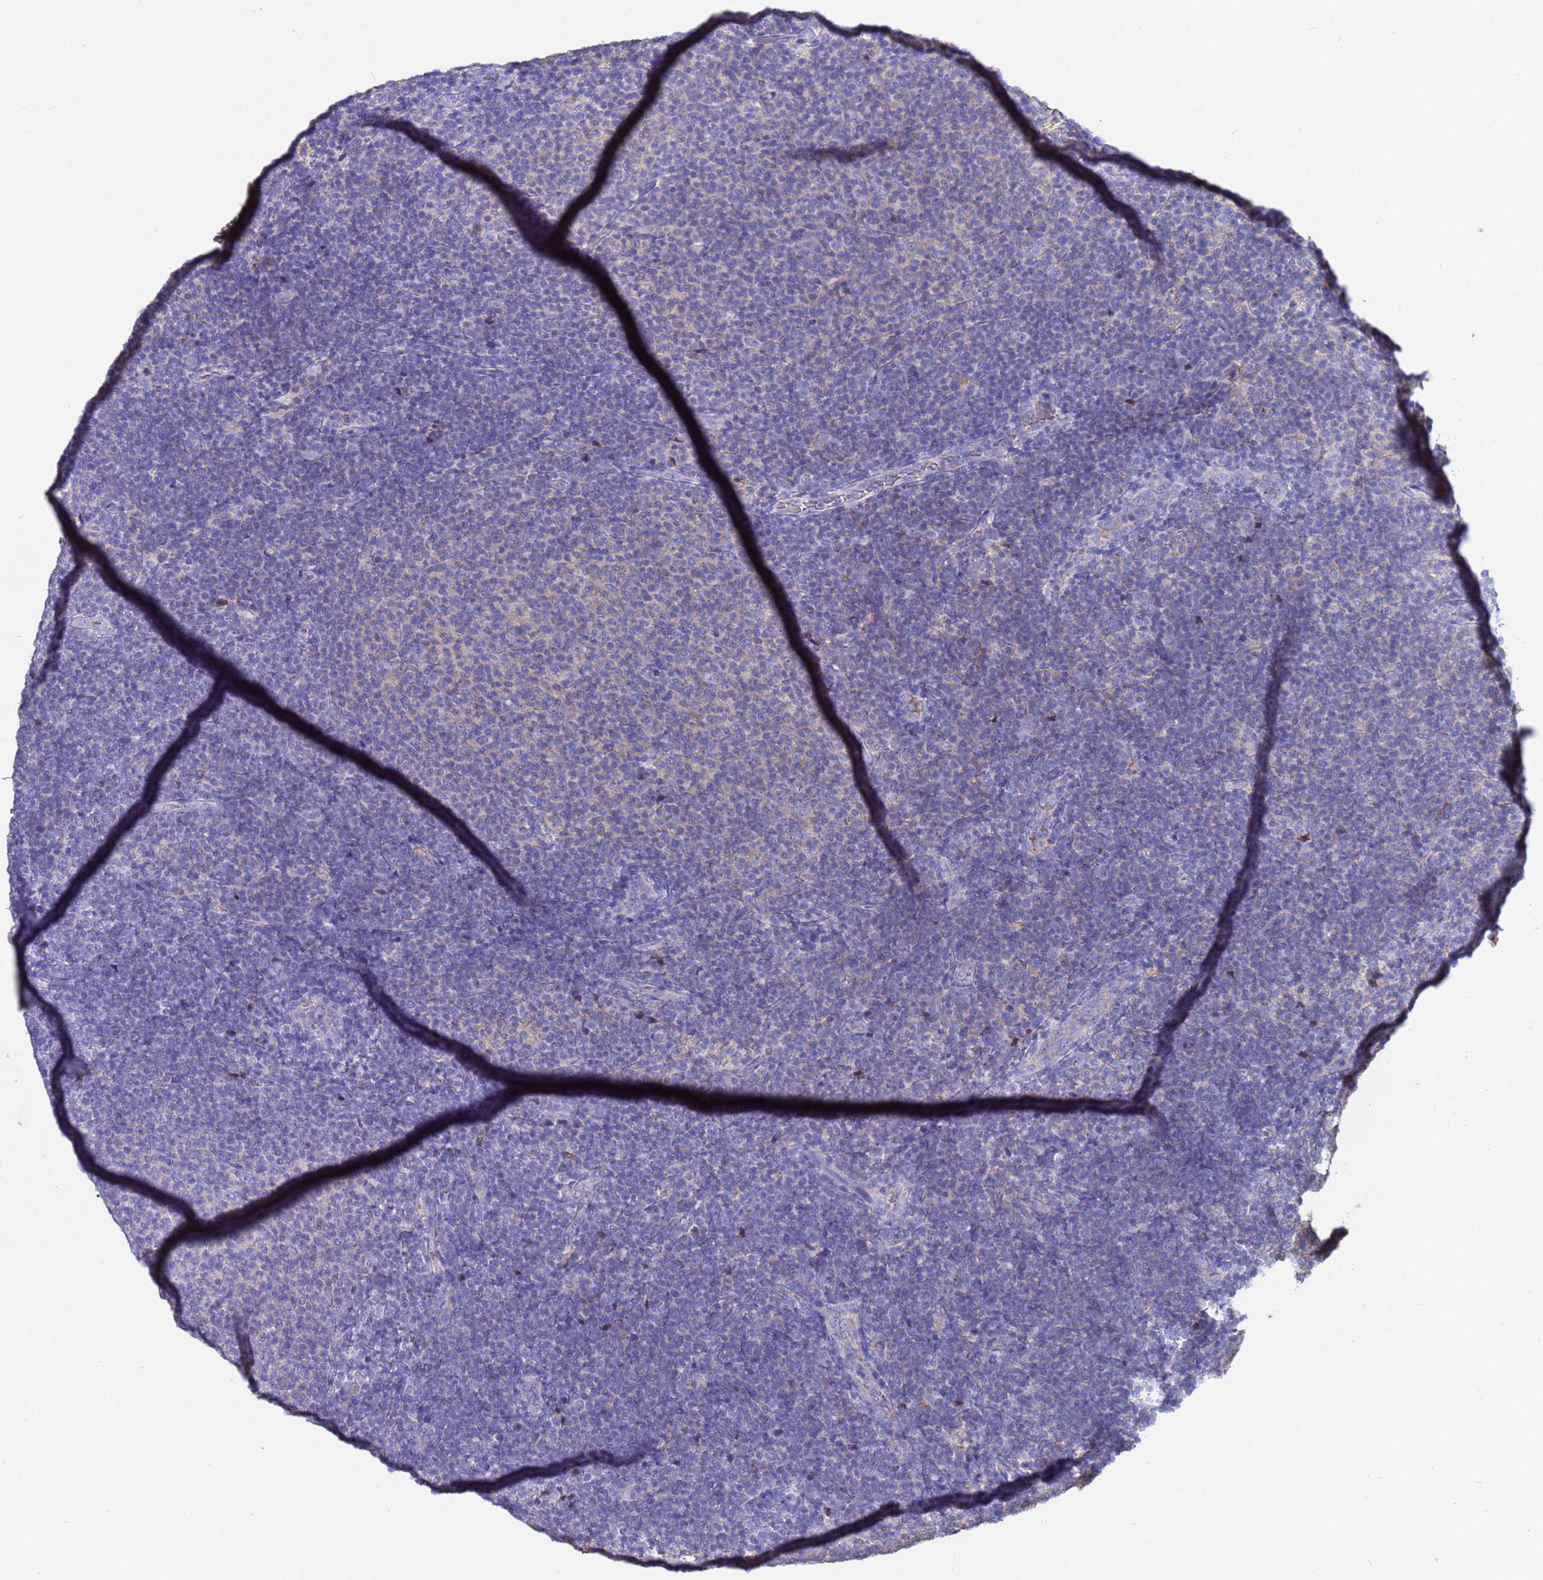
{"staining": {"intensity": "negative", "quantity": "none", "location": "none"}, "tissue": "lymphoma", "cell_type": "Tumor cells", "image_type": "cancer", "snomed": [{"axis": "morphology", "description": "Malignant lymphoma, non-Hodgkin's type, Low grade"}, {"axis": "topography", "description": "Lymph node"}], "caption": "Tumor cells are negative for brown protein staining in malignant lymphoma, non-Hodgkin's type (low-grade).", "gene": "H1-7", "patient": {"sex": "male", "age": 66}}